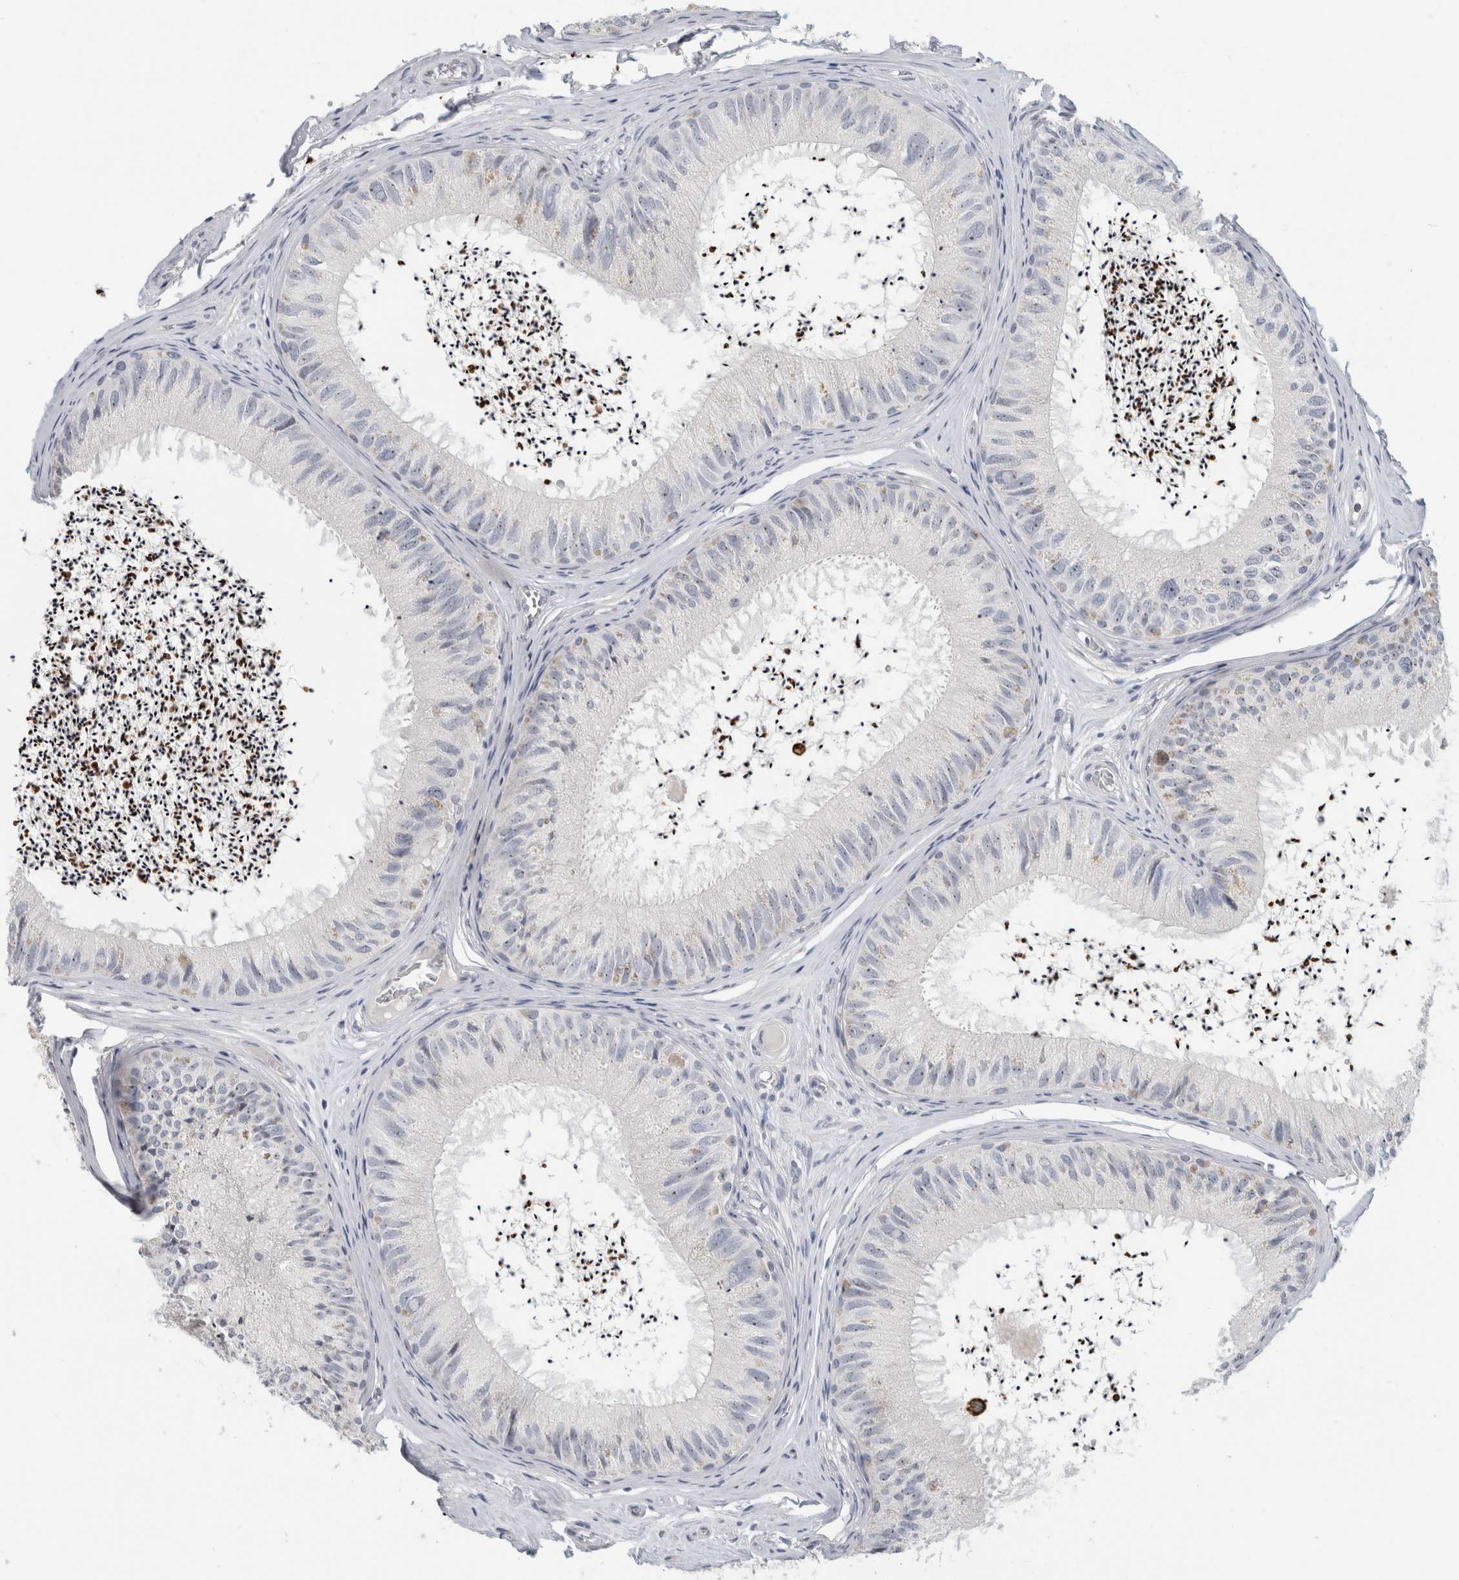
{"staining": {"intensity": "weak", "quantity": "<25%", "location": "nuclear"}, "tissue": "epididymis", "cell_type": "Glandular cells", "image_type": "normal", "snomed": [{"axis": "morphology", "description": "Normal tissue, NOS"}, {"axis": "topography", "description": "Epididymis"}], "caption": "This is a image of immunohistochemistry staining of benign epididymis, which shows no positivity in glandular cells. Nuclei are stained in blue.", "gene": "FMR1NB", "patient": {"sex": "male", "age": 79}}